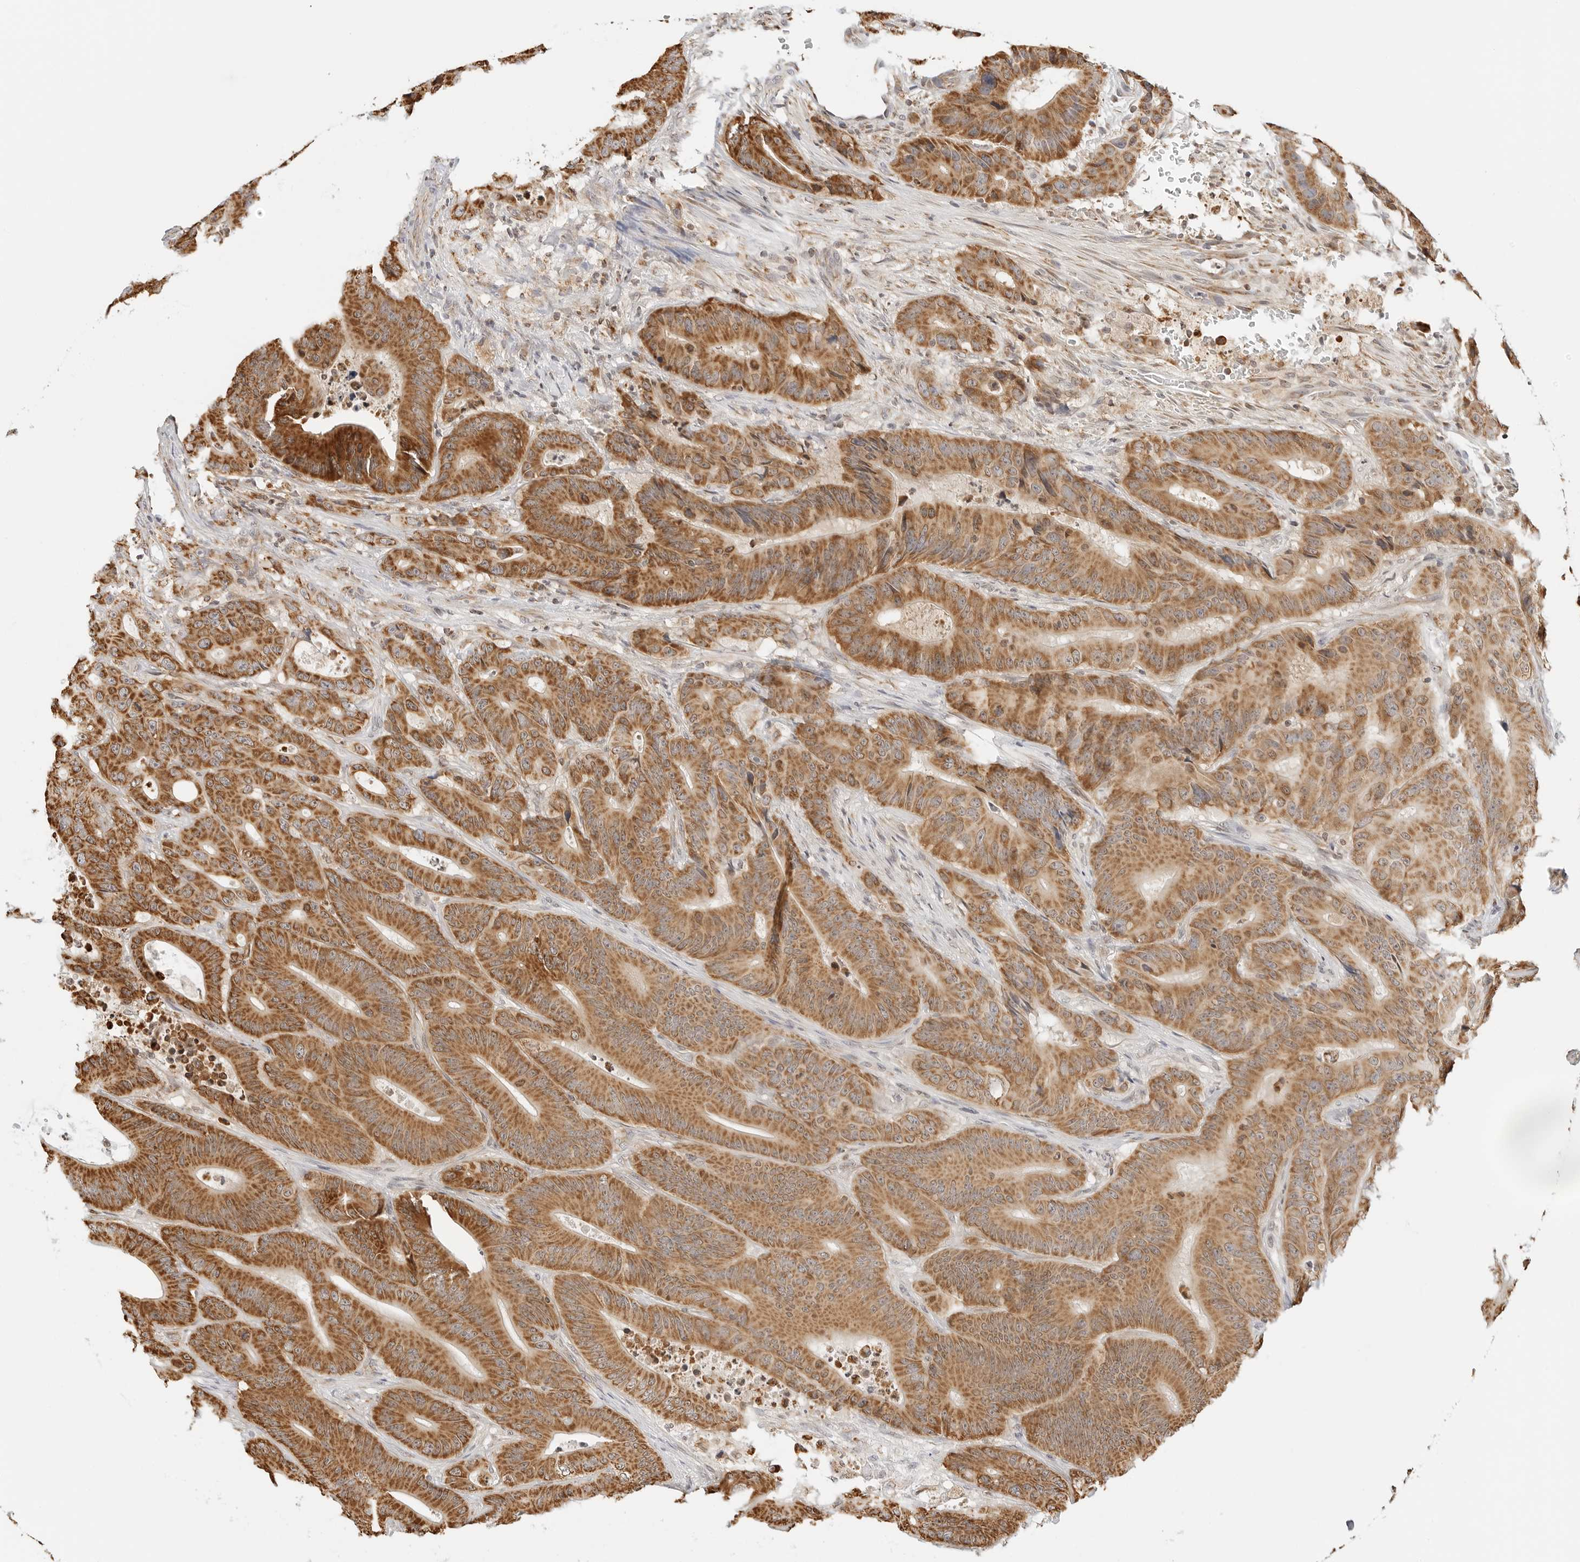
{"staining": {"intensity": "moderate", "quantity": ">75%", "location": "cytoplasmic/membranous"}, "tissue": "colorectal cancer", "cell_type": "Tumor cells", "image_type": "cancer", "snomed": [{"axis": "morphology", "description": "Adenocarcinoma, NOS"}, {"axis": "topography", "description": "Colon"}], "caption": "This image demonstrates IHC staining of human colorectal cancer (adenocarcinoma), with medium moderate cytoplasmic/membranous staining in approximately >75% of tumor cells.", "gene": "ATL1", "patient": {"sex": "male", "age": 83}}